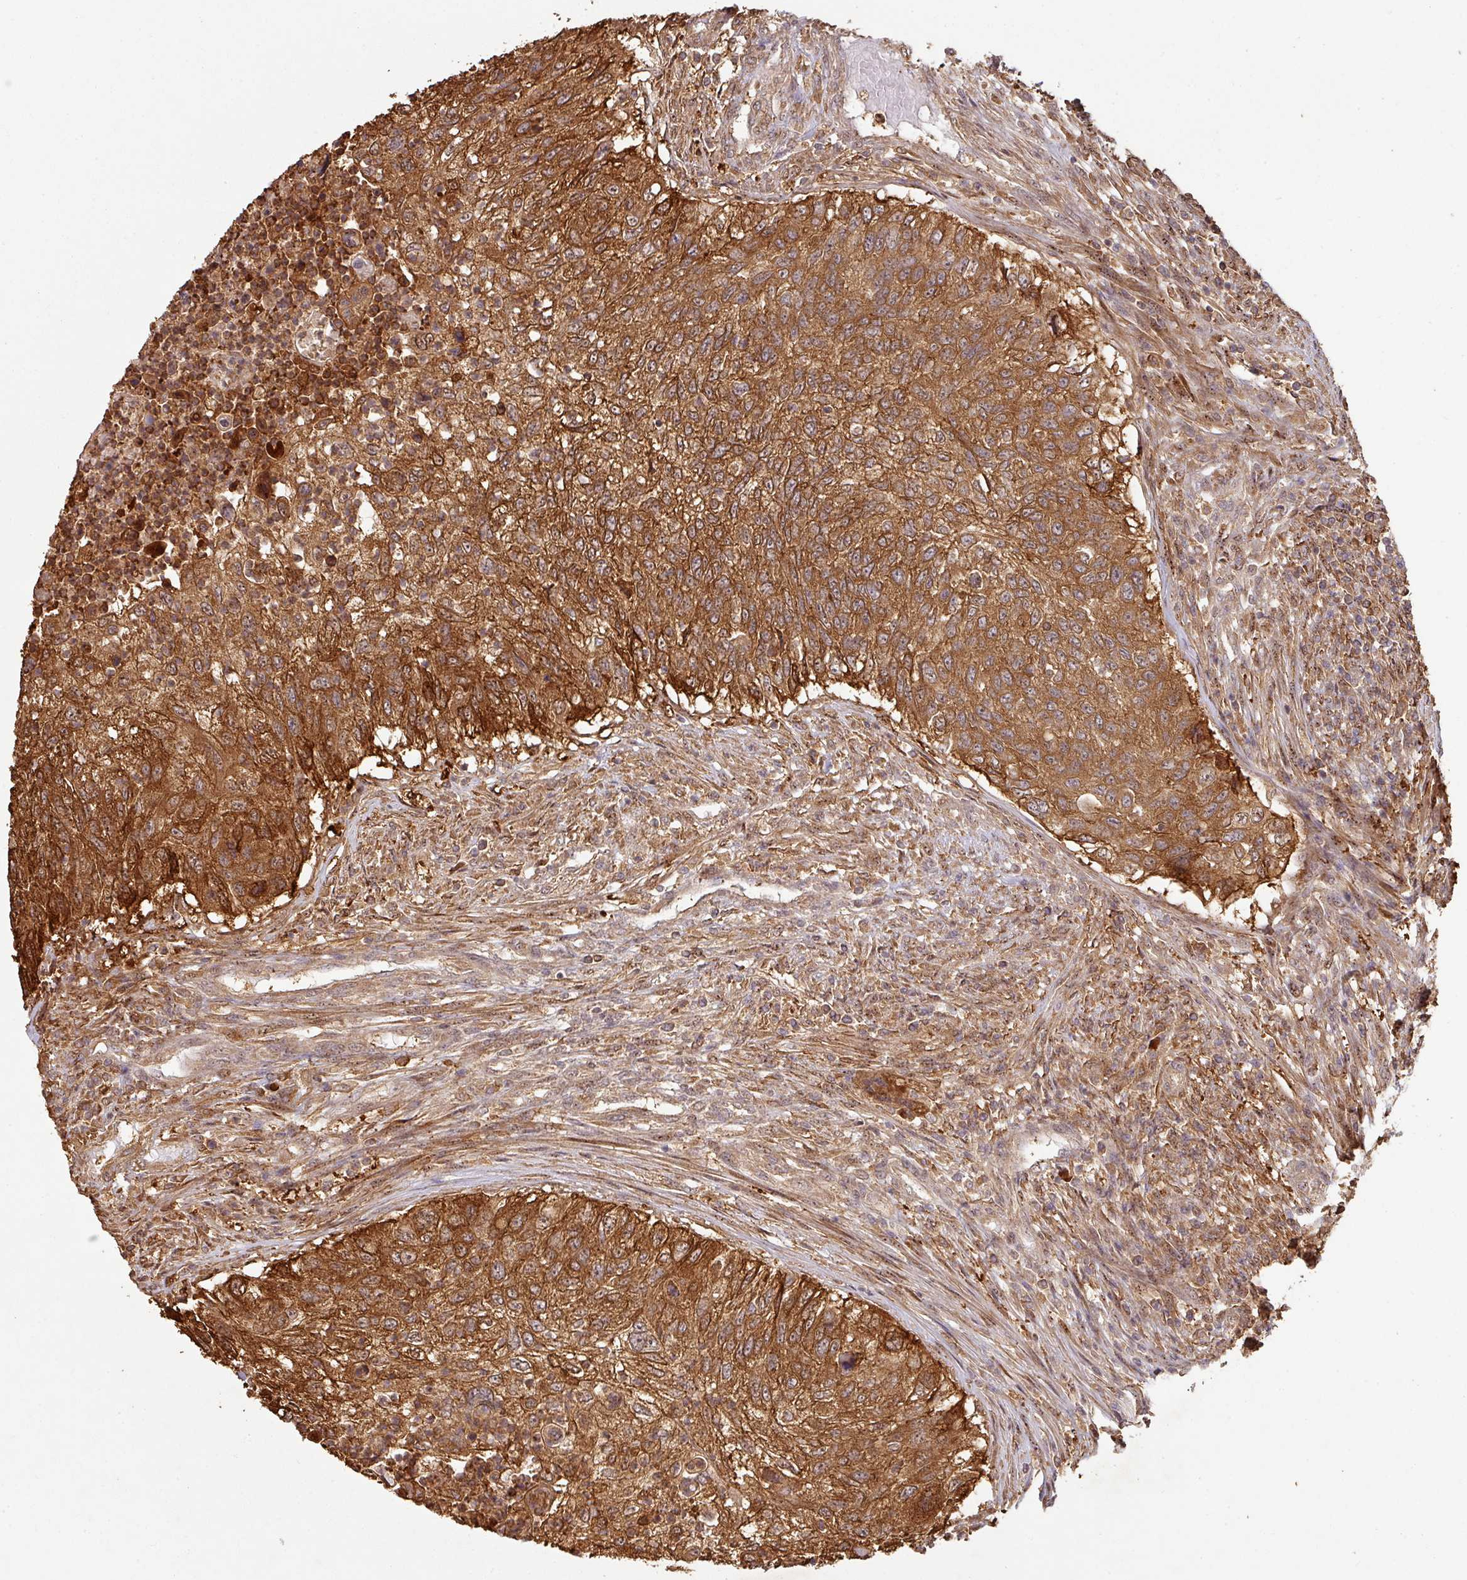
{"staining": {"intensity": "strong", "quantity": ">75%", "location": "cytoplasmic/membranous"}, "tissue": "urothelial cancer", "cell_type": "Tumor cells", "image_type": "cancer", "snomed": [{"axis": "morphology", "description": "Urothelial carcinoma, High grade"}, {"axis": "topography", "description": "Urinary bladder"}], "caption": "An IHC photomicrograph of neoplastic tissue is shown. Protein staining in brown labels strong cytoplasmic/membranous positivity in urothelial carcinoma (high-grade) within tumor cells.", "gene": "ZNF322", "patient": {"sex": "female", "age": 60}}